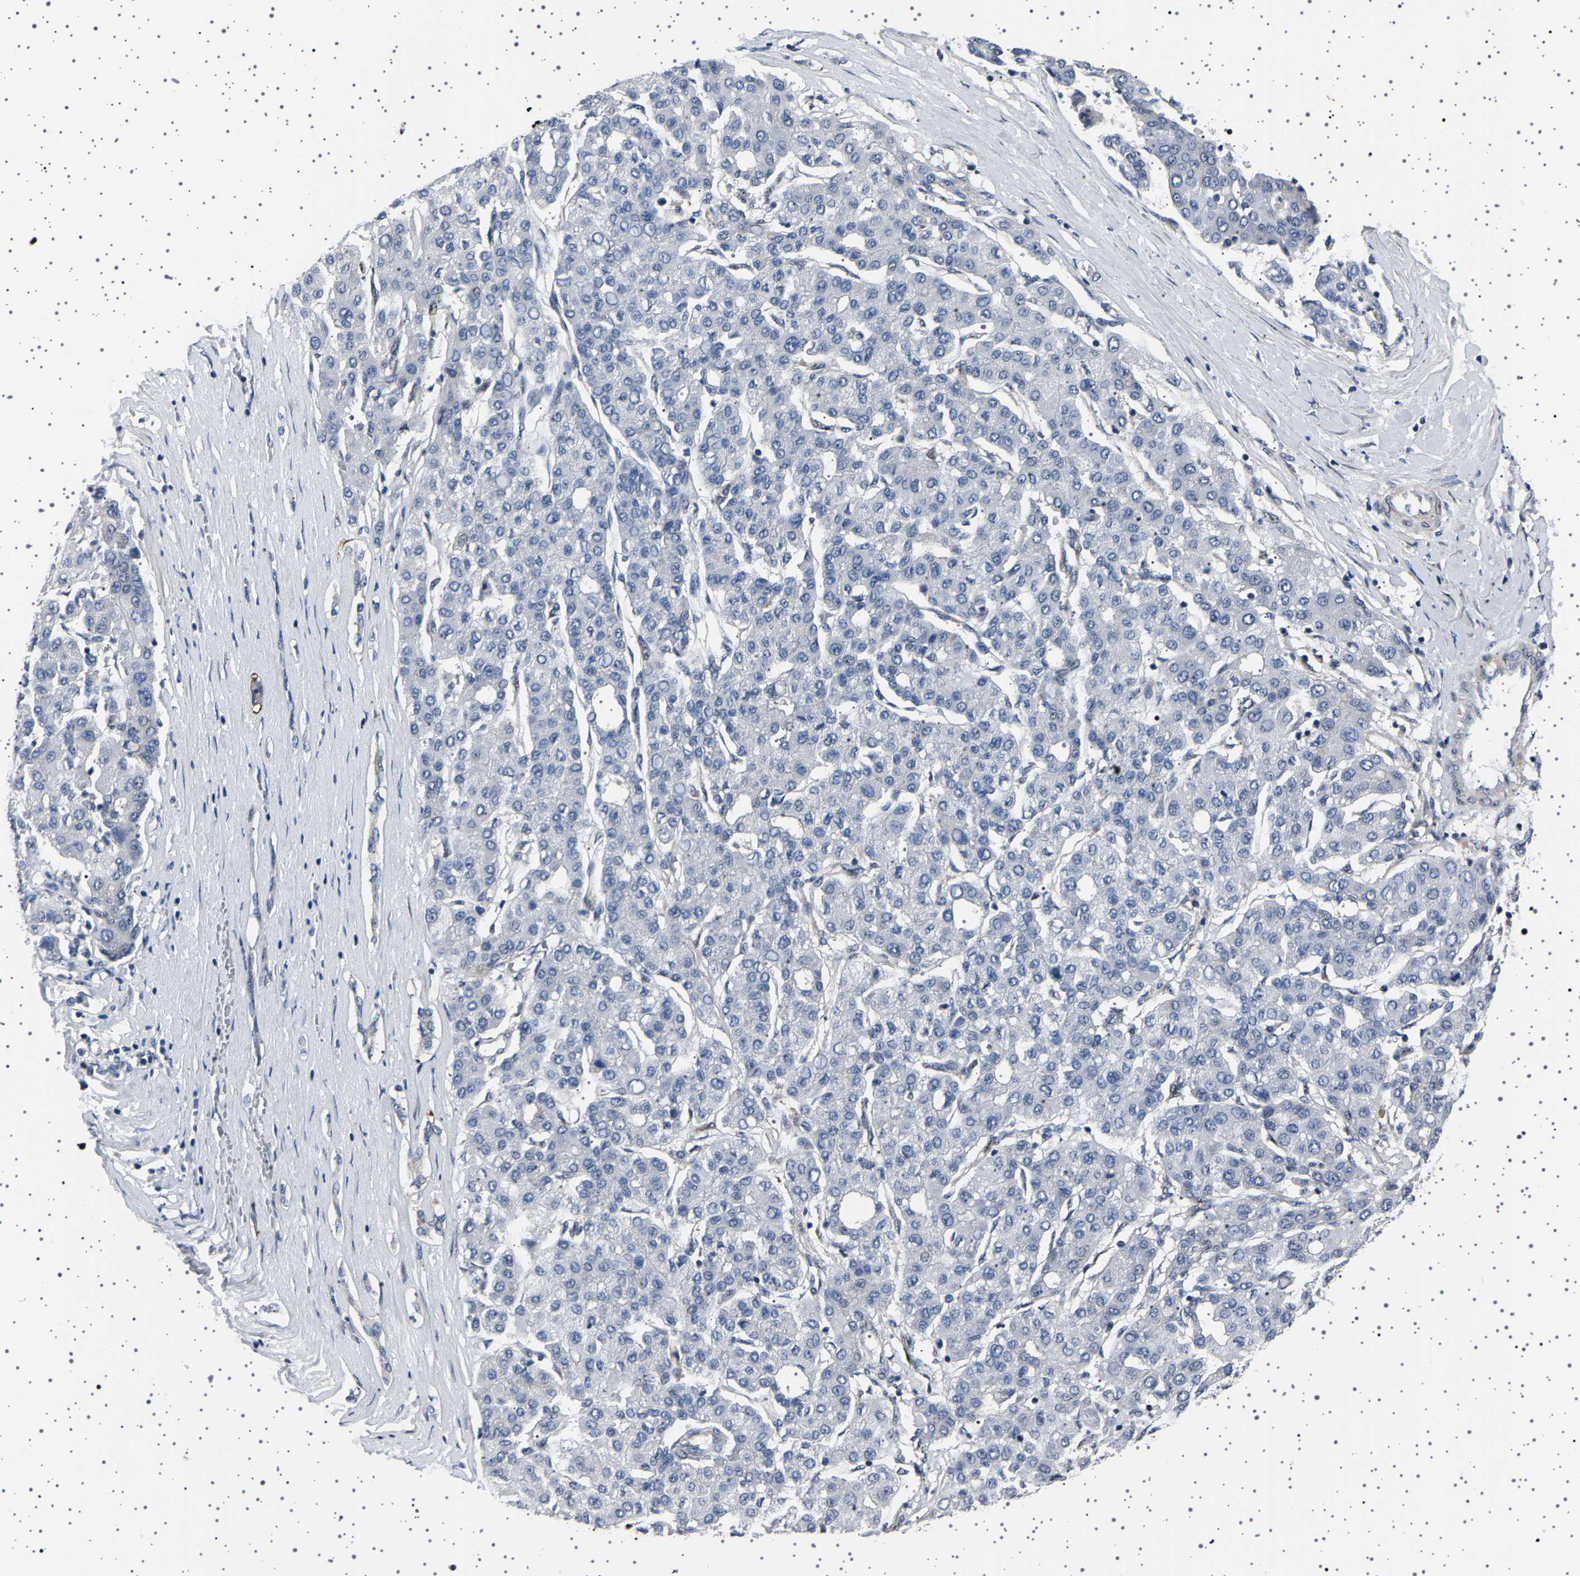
{"staining": {"intensity": "negative", "quantity": "none", "location": "none"}, "tissue": "liver cancer", "cell_type": "Tumor cells", "image_type": "cancer", "snomed": [{"axis": "morphology", "description": "Carcinoma, Hepatocellular, NOS"}, {"axis": "topography", "description": "Liver"}], "caption": "This is a histopathology image of immunohistochemistry staining of liver cancer, which shows no staining in tumor cells.", "gene": "PAK5", "patient": {"sex": "male", "age": 65}}